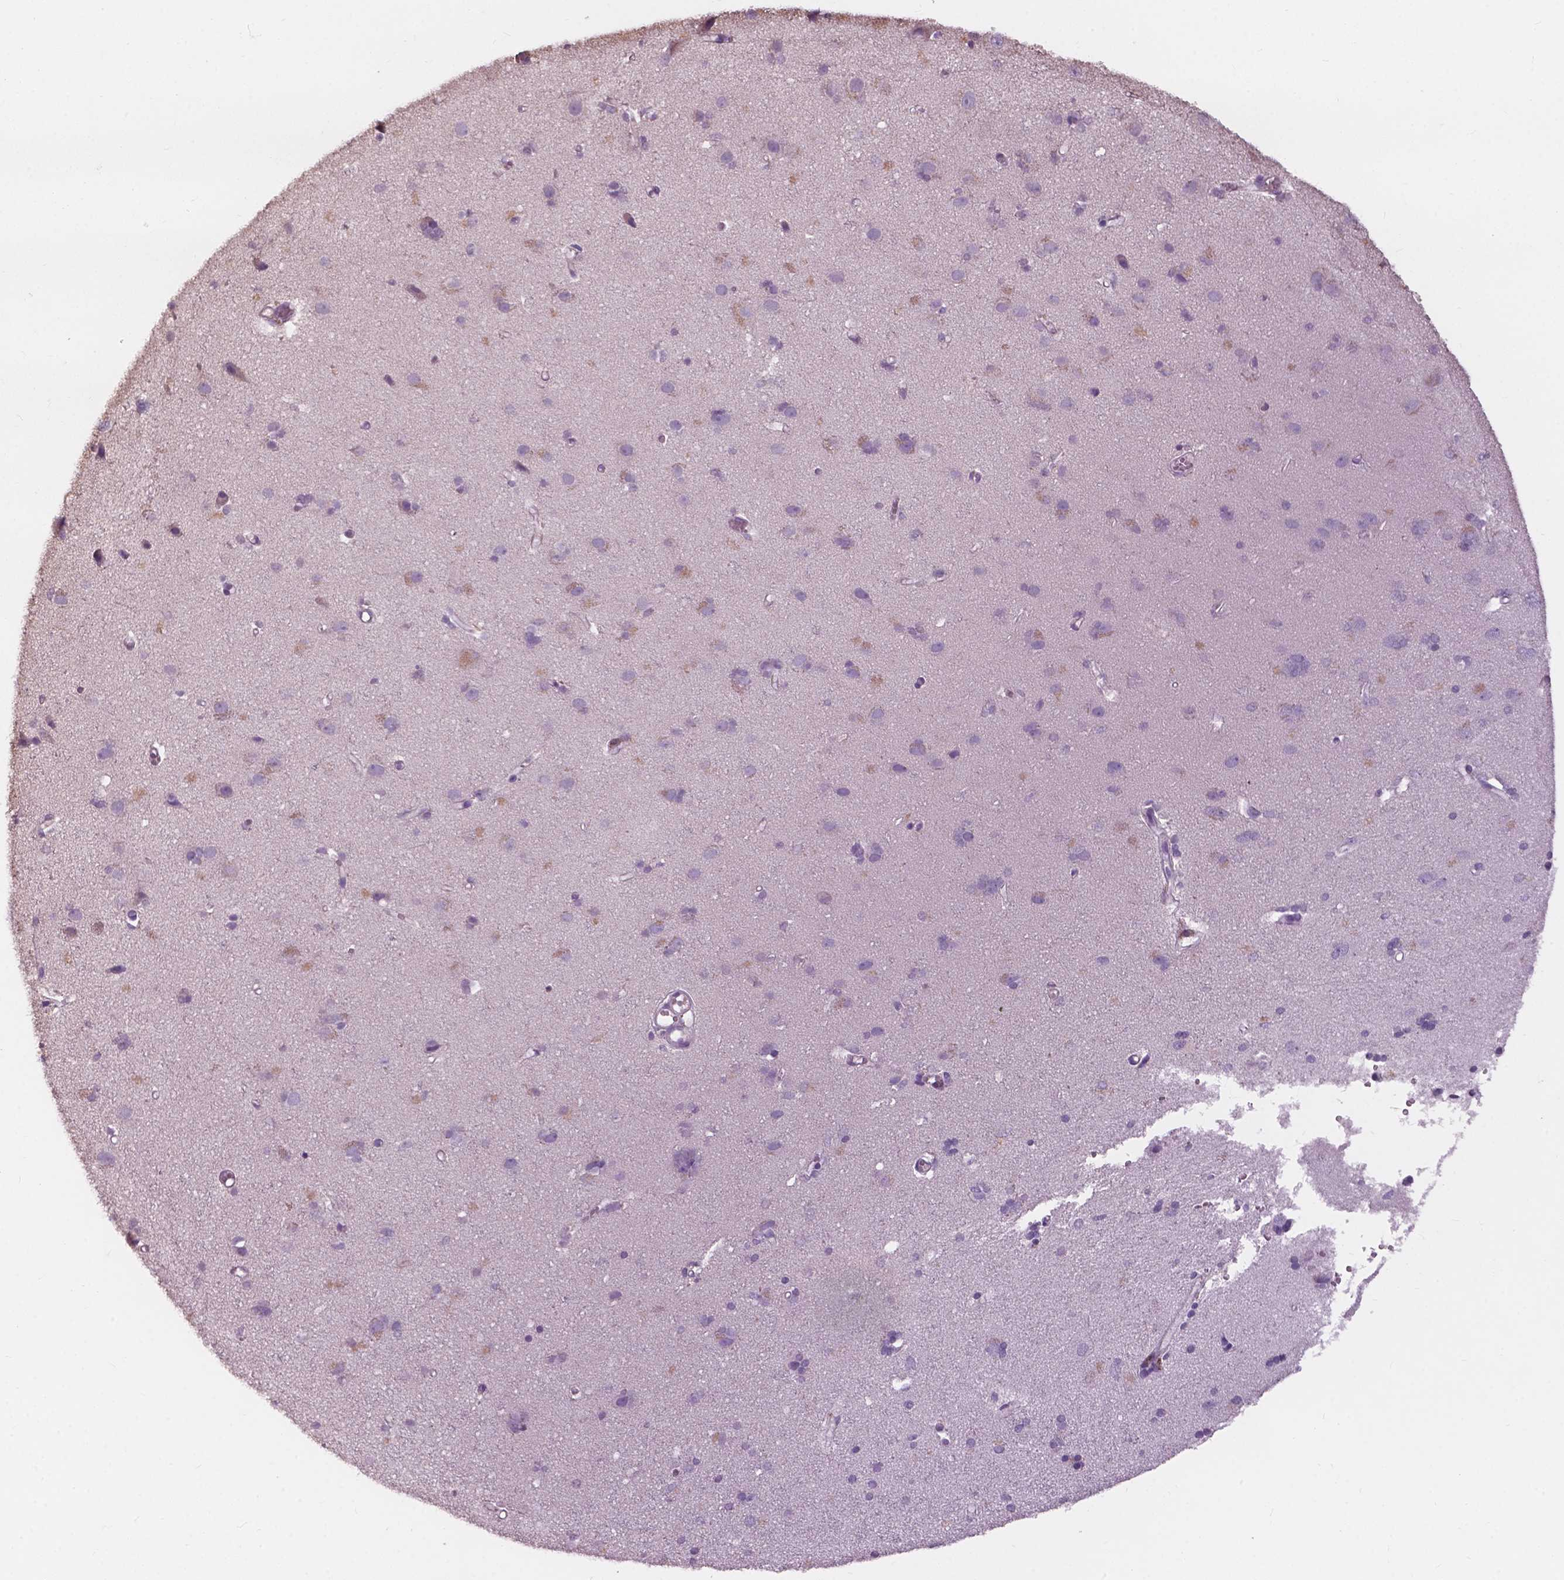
{"staining": {"intensity": "negative", "quantity": "none", "location": "none"}, "tissue": "cerebral cortex", "cell_type": "Endothelial cells", "image_type": "normal", "snomed": [{"axis": "morphology", "description": "Normal tissue, NOS"}, {"axis": "morphology", "description": "Glioma, malignant, High grade"}, {"axis": "topography", "description": "Cerebral cortex"}], "caption": "Human cerebral cortex stained for a protein using IHC displays no expression in endothelial cells.", "gene": "NDUFA10", "patient": {"sex": "male", "age": 71}}